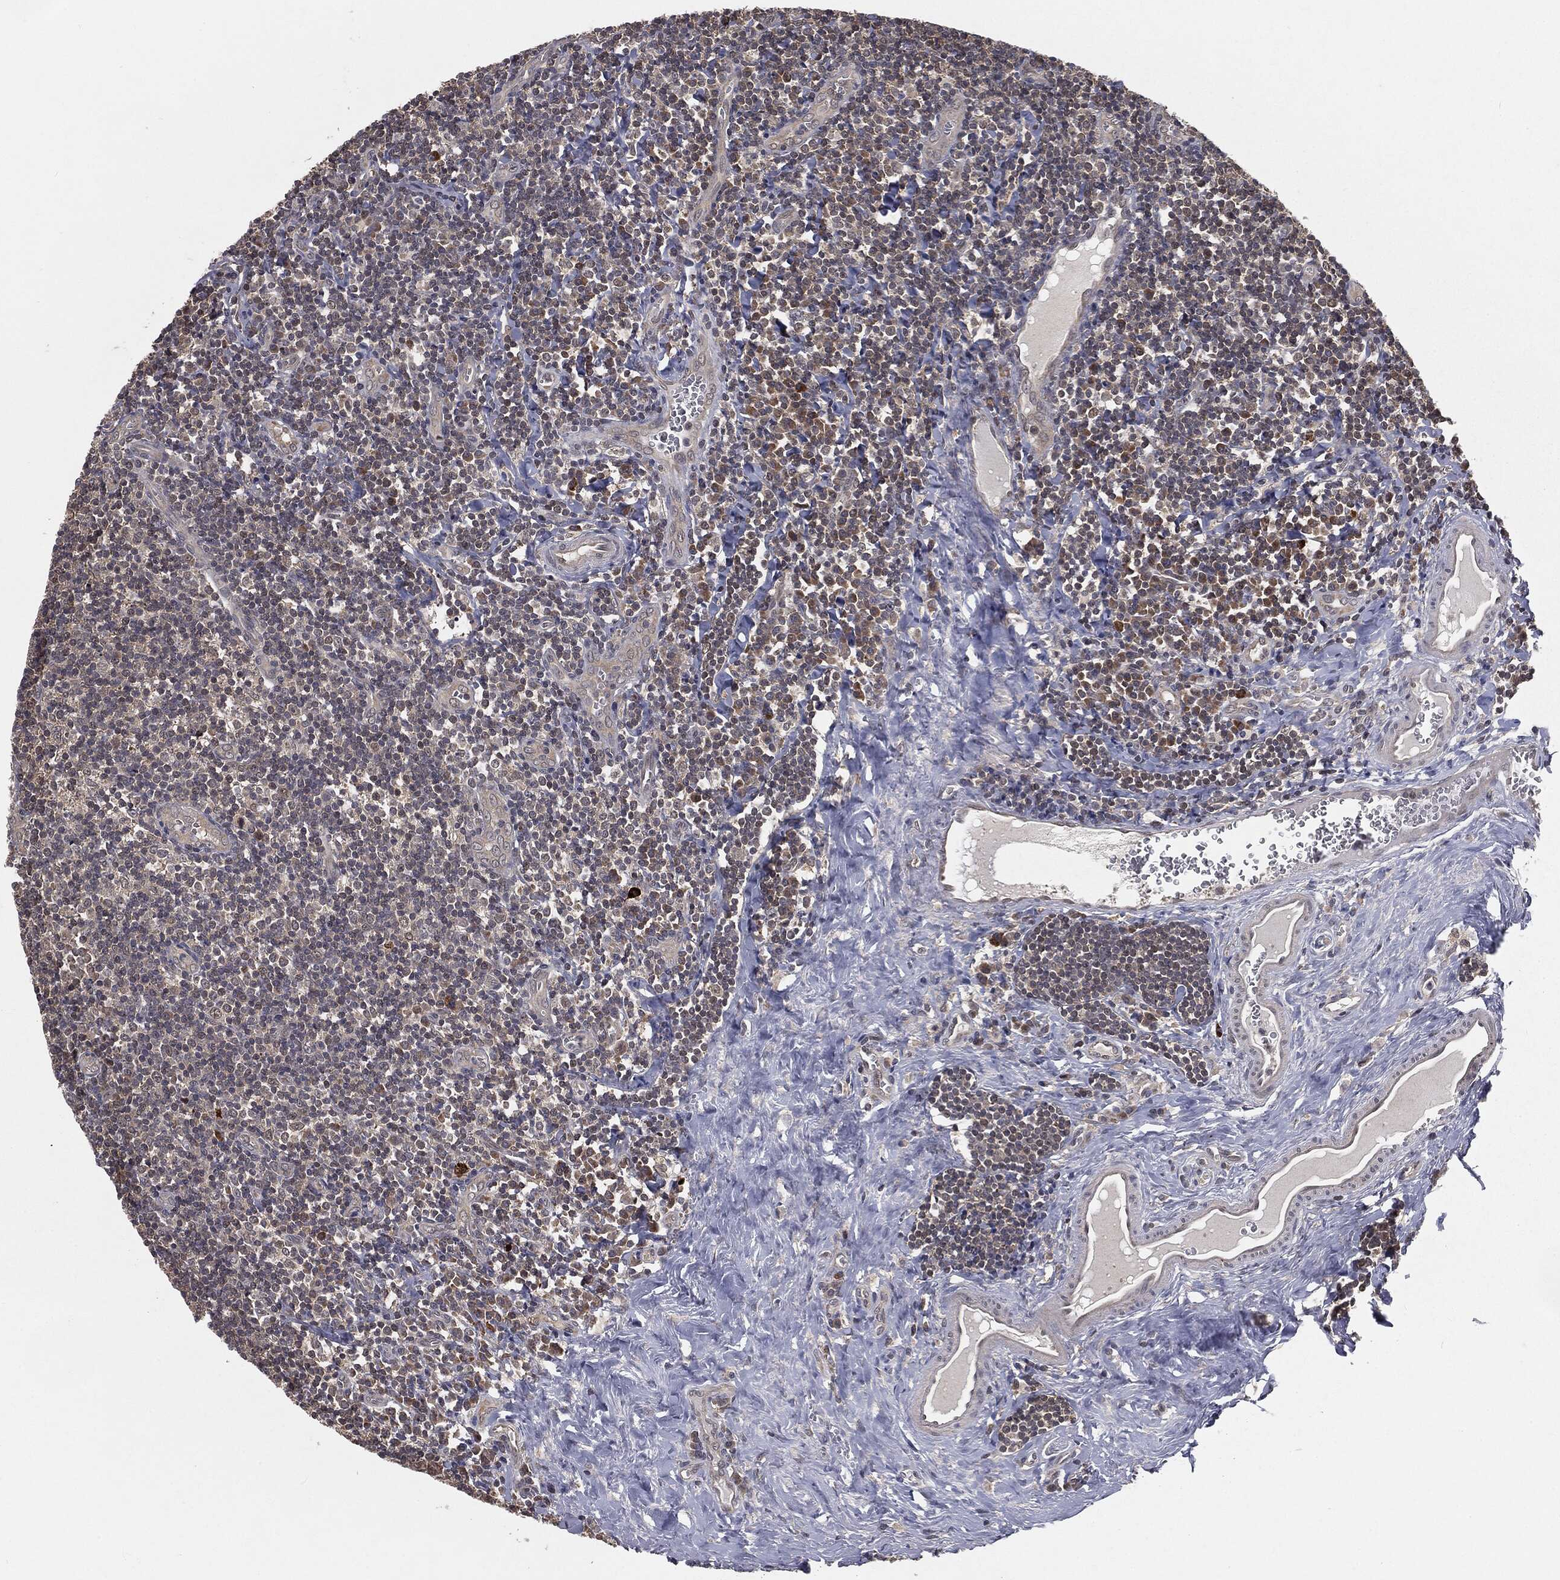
{"staining": {"intensity": "negative", "quantity": "none", "location": "none"}, "tissue": "tonsil", "cell_type": "Germinal center cells", "image_type": "normal", "snomed": [{"axis": "morphology", "description": "Normal tissue, NOS"}, {"axis": "morphology", "description": "Inflammation, NOS"}, {"axis": "topography", "description": "Tonsil"}], "caption": "Immunohistochemistry (IHC) micrograph of unremarkable tonsil: tonsil stained with DAB (3,3'-diaminobenzidine) shows no significant protein positivity in germinal center cells.", "gene": "FBXO7", "patient": {"sex": "female", "age": 31}}